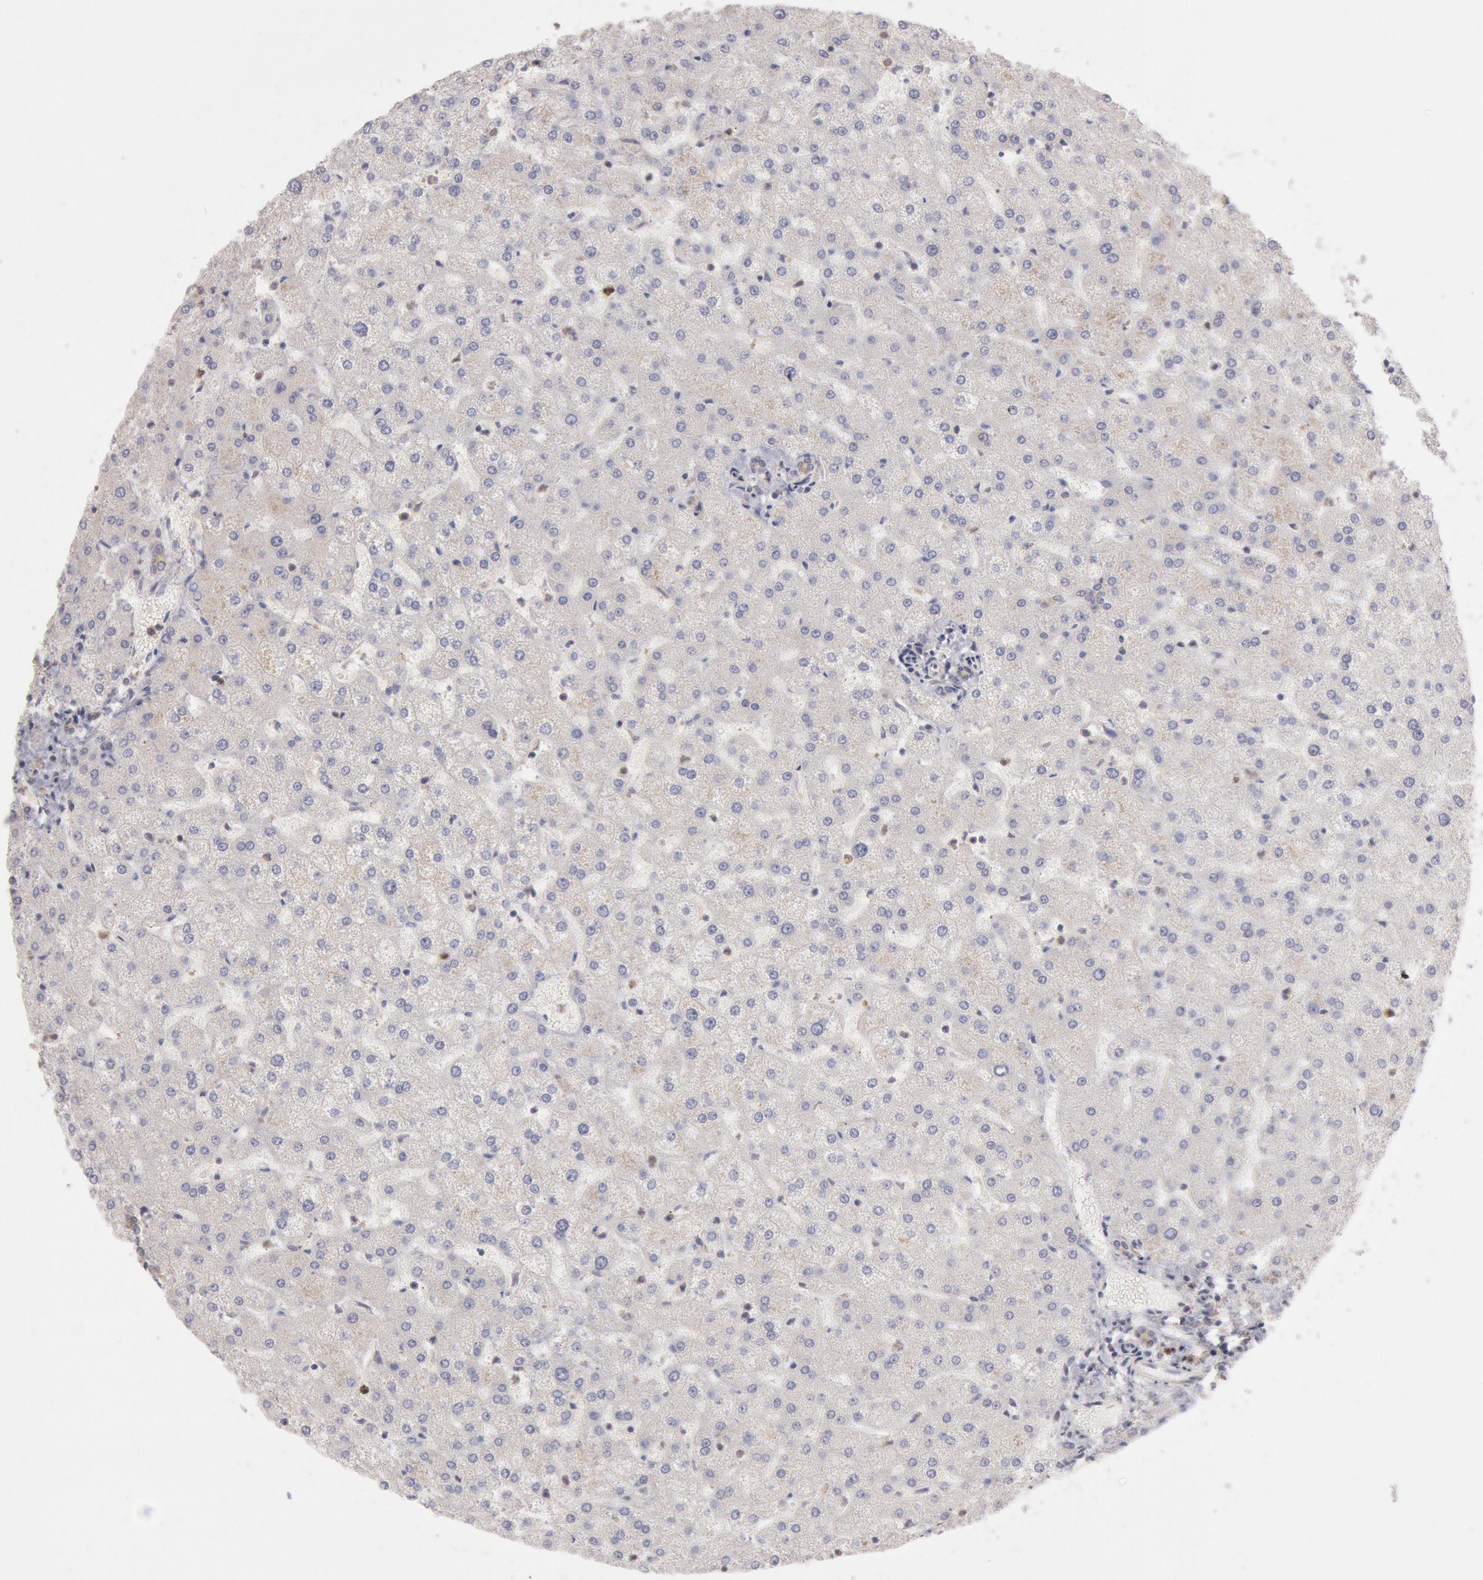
{"staining": {"intensity": "negative", "quantity": "none", "location": "none"}, "tissue": "liver", "cell_type": "Cholangiocytes", "image_type": "normal", "snomed": [{"axis": "morphology", "description": "Normal tissue, NOS"}, {"axis": "topography", "description": "Liver"}], "caption": "Immunohistochemical staining of normal human liver demonstrates no significant staining in cholangiocytes.", "gene": "PLA2G6", "patient": {"sex": "female", "age": 32}}